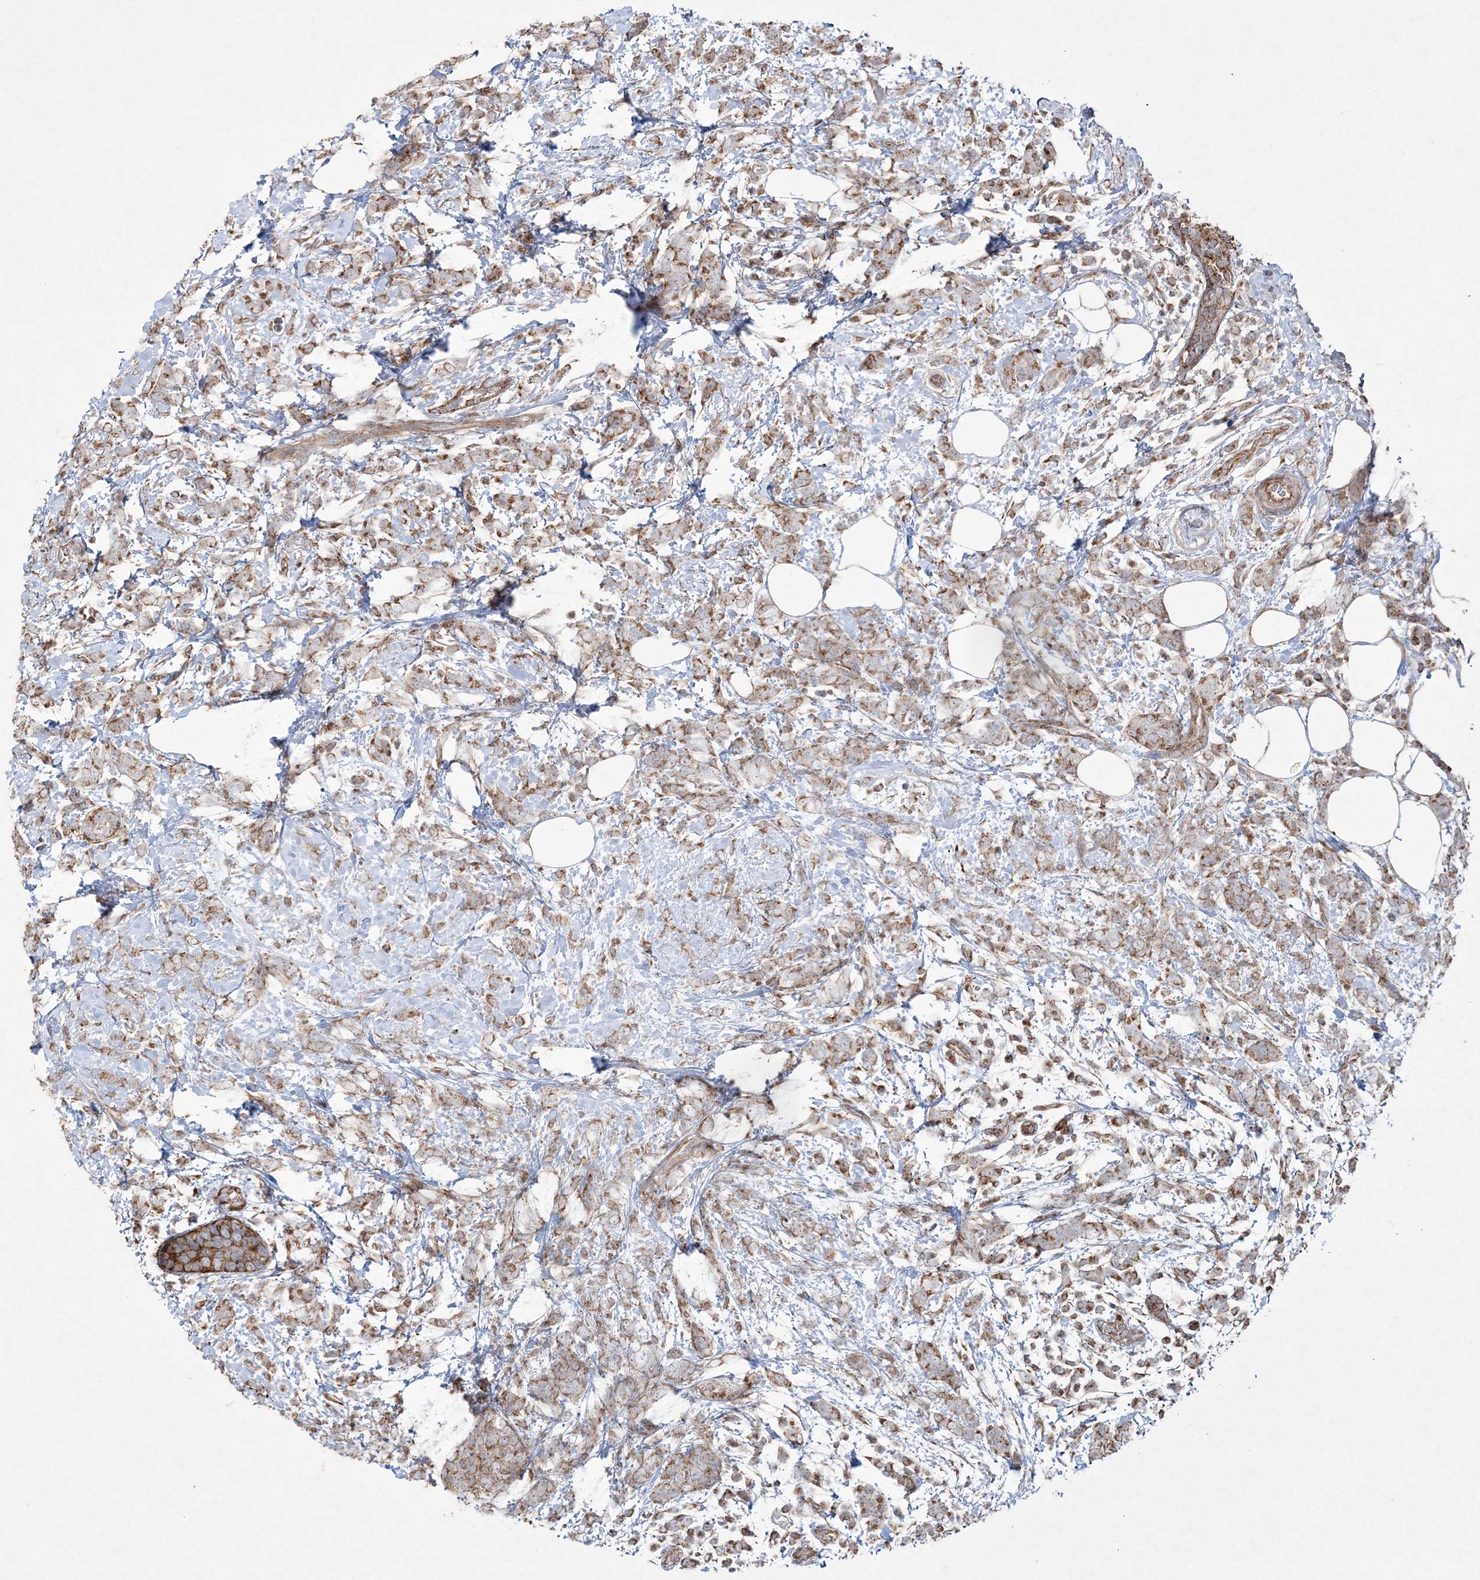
{"staining": {"intensity": "moderate", "quantity": ">75%", "location": "cytoplasmic/membranous"}, "tissue": "breast cancer", "cell_type": "Tumor cells", "image_type": "cancer", "snomed": [{"axis": "morphology", "description": "Lobular carcinoma"}, {"axis": "topography", "description": "Breast"}], "caption": "High-power microscopy captured an immunohistochemistry micrograph of breast cancer, revealing moderate cytoplasmic/membranous positivity in about >75% of tumor cells.", "gene": "TTC7A", "patient": {"sex": "female", "age": 58}}